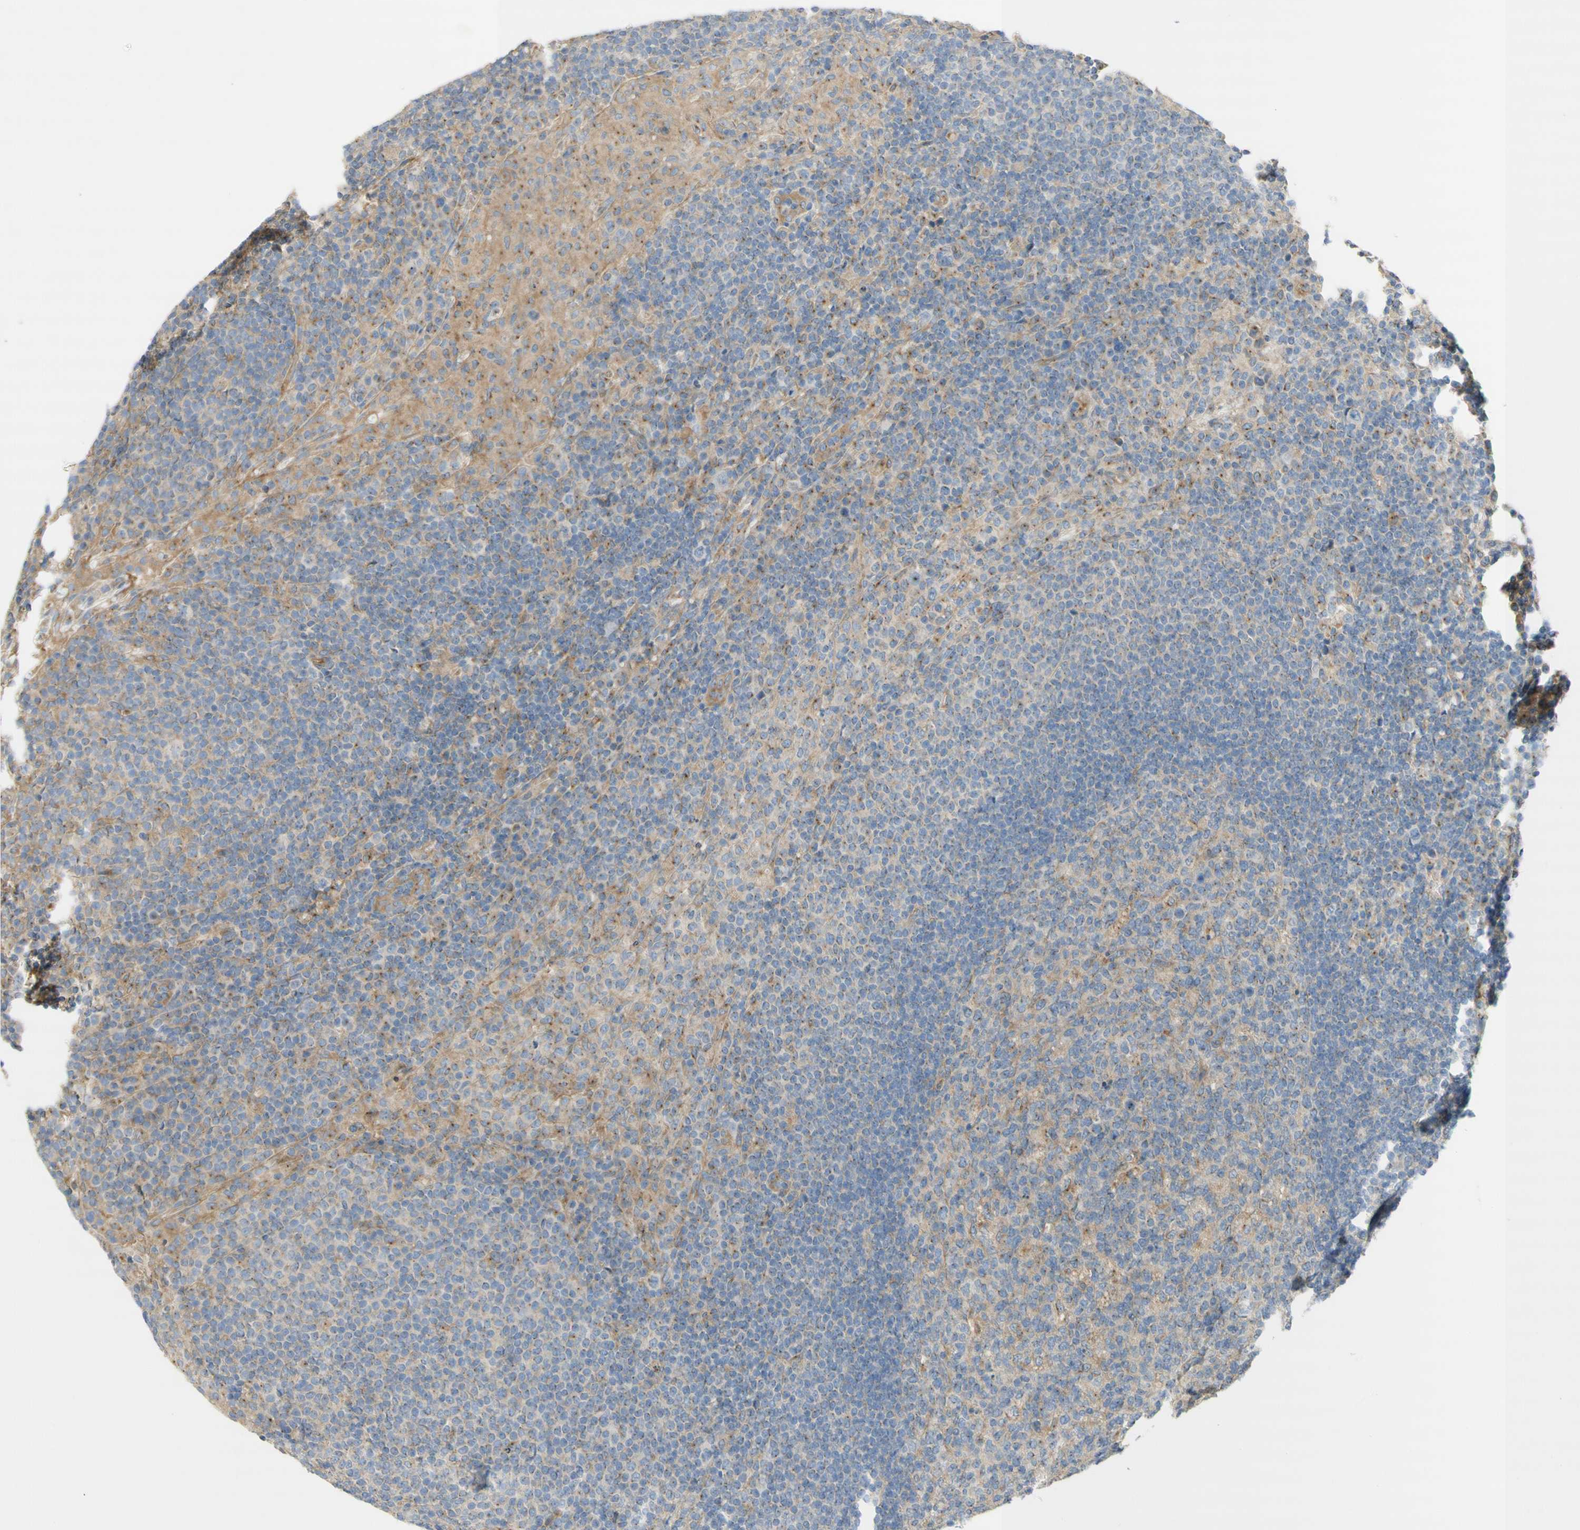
{"staining": {"intensity": "moderate", "quantity": "<25%", "location": "cytoplasmic/membranous"}, "tissue": "lymph node", "cell_type": "Germinal center cells", "image_type": "normal", "snomed": [{"axis": "morphology", "description": "Normal tissue, NOS"}, {"axis": "topography", "description": "Lymph node"}], "caption": "Protein staining reveals moderate cytoplasmic/membranous staining in approximately <25% of germinal center cells in benign lymph node. (Stains: DAB (3,3'-diaminobenzidine) in brown, nuclei in blue, Microscopy: brightfield microscopy at high magnification).", "gene": "DYNC1H1", "patient": {"sex": "female", "age": 53}}